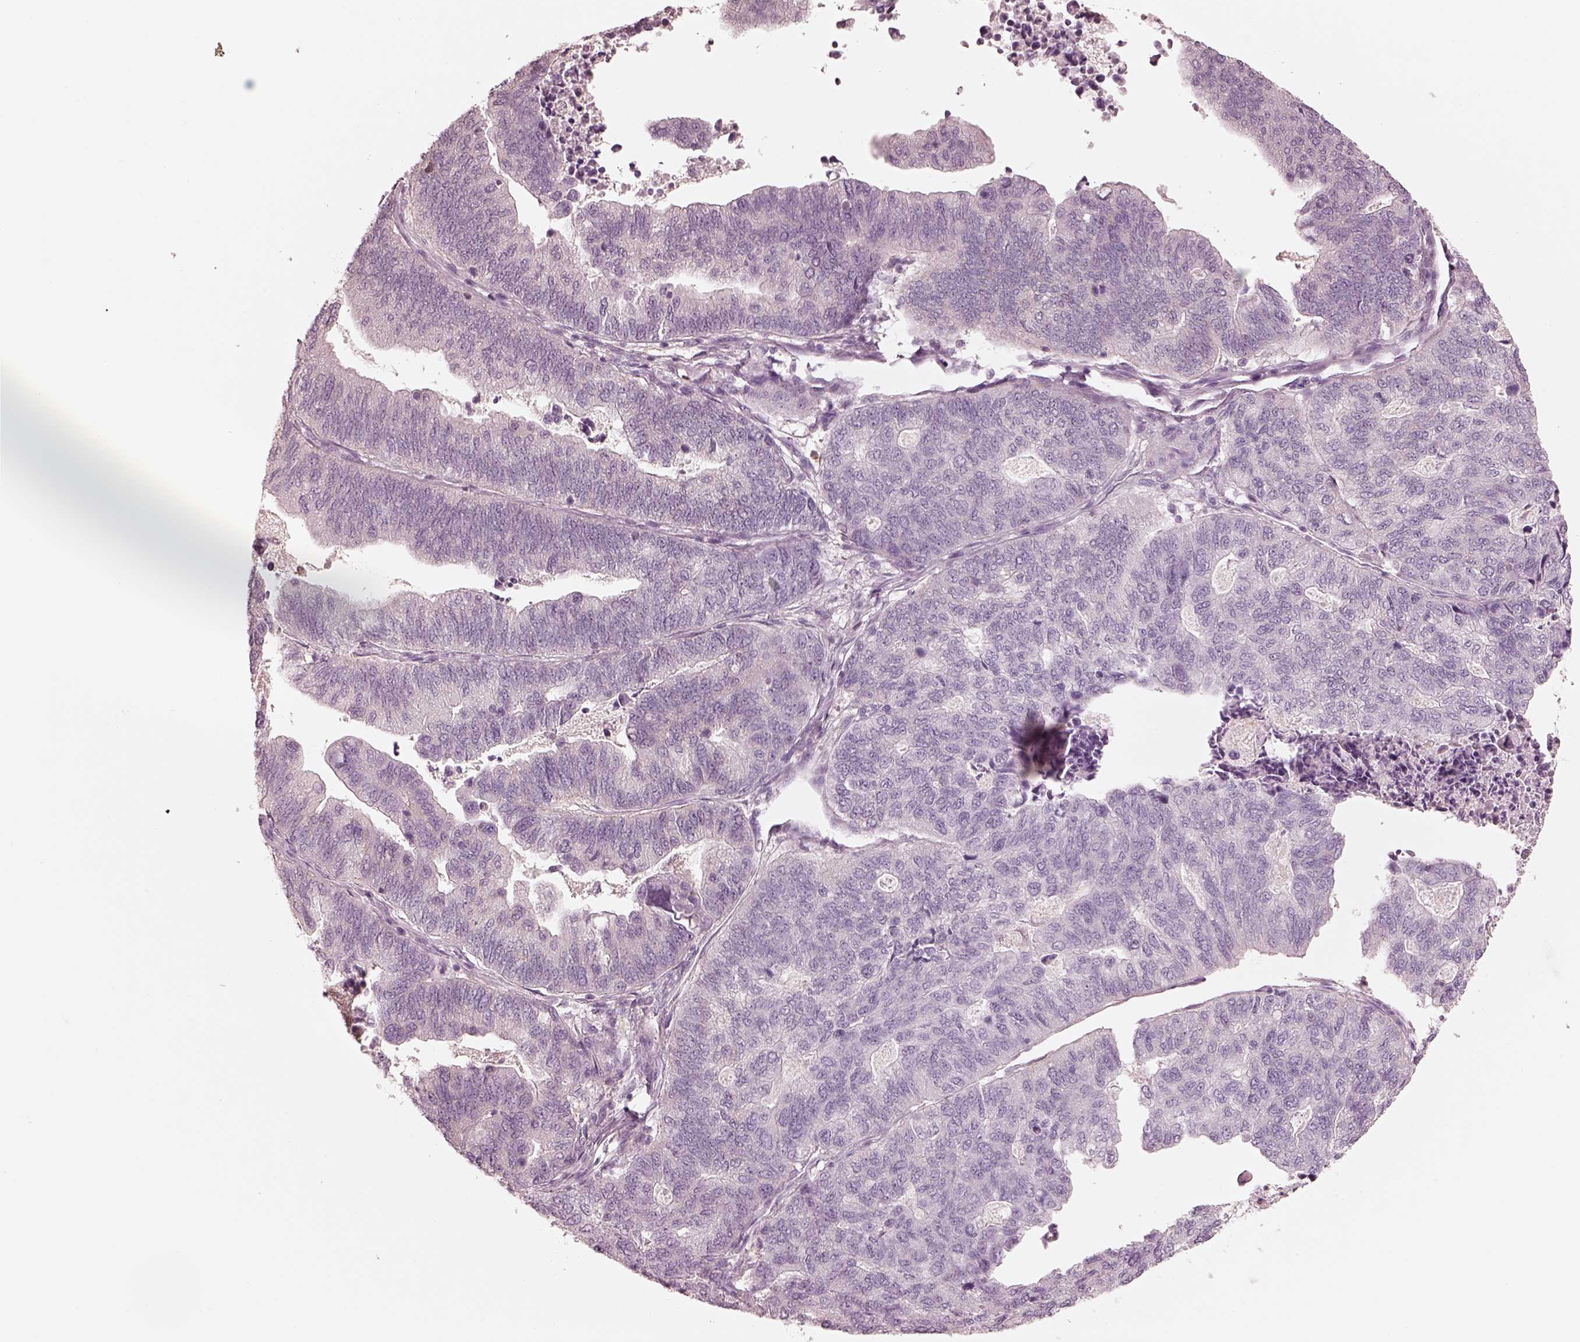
{"staining": {"intensity": "weak", "quantity": "<25%", "location": "cytoplasmic/membranous"}, "tissue": "stomach cancer", "cell_type": "Tumor cells", "image_type": "cancer", "snomed": [{"axis": "morphology", "description": "Adenocarcinoma, NOS"}, {"axis": "topography", "description": "Stomach, upper"}], "caption": "The photomicrograph displays no significant expression in tumor cells of stomach cancer (adenocarcinoma).", "gene": "GPRIN1", "patient": {"sex": "female", "age": 67}}